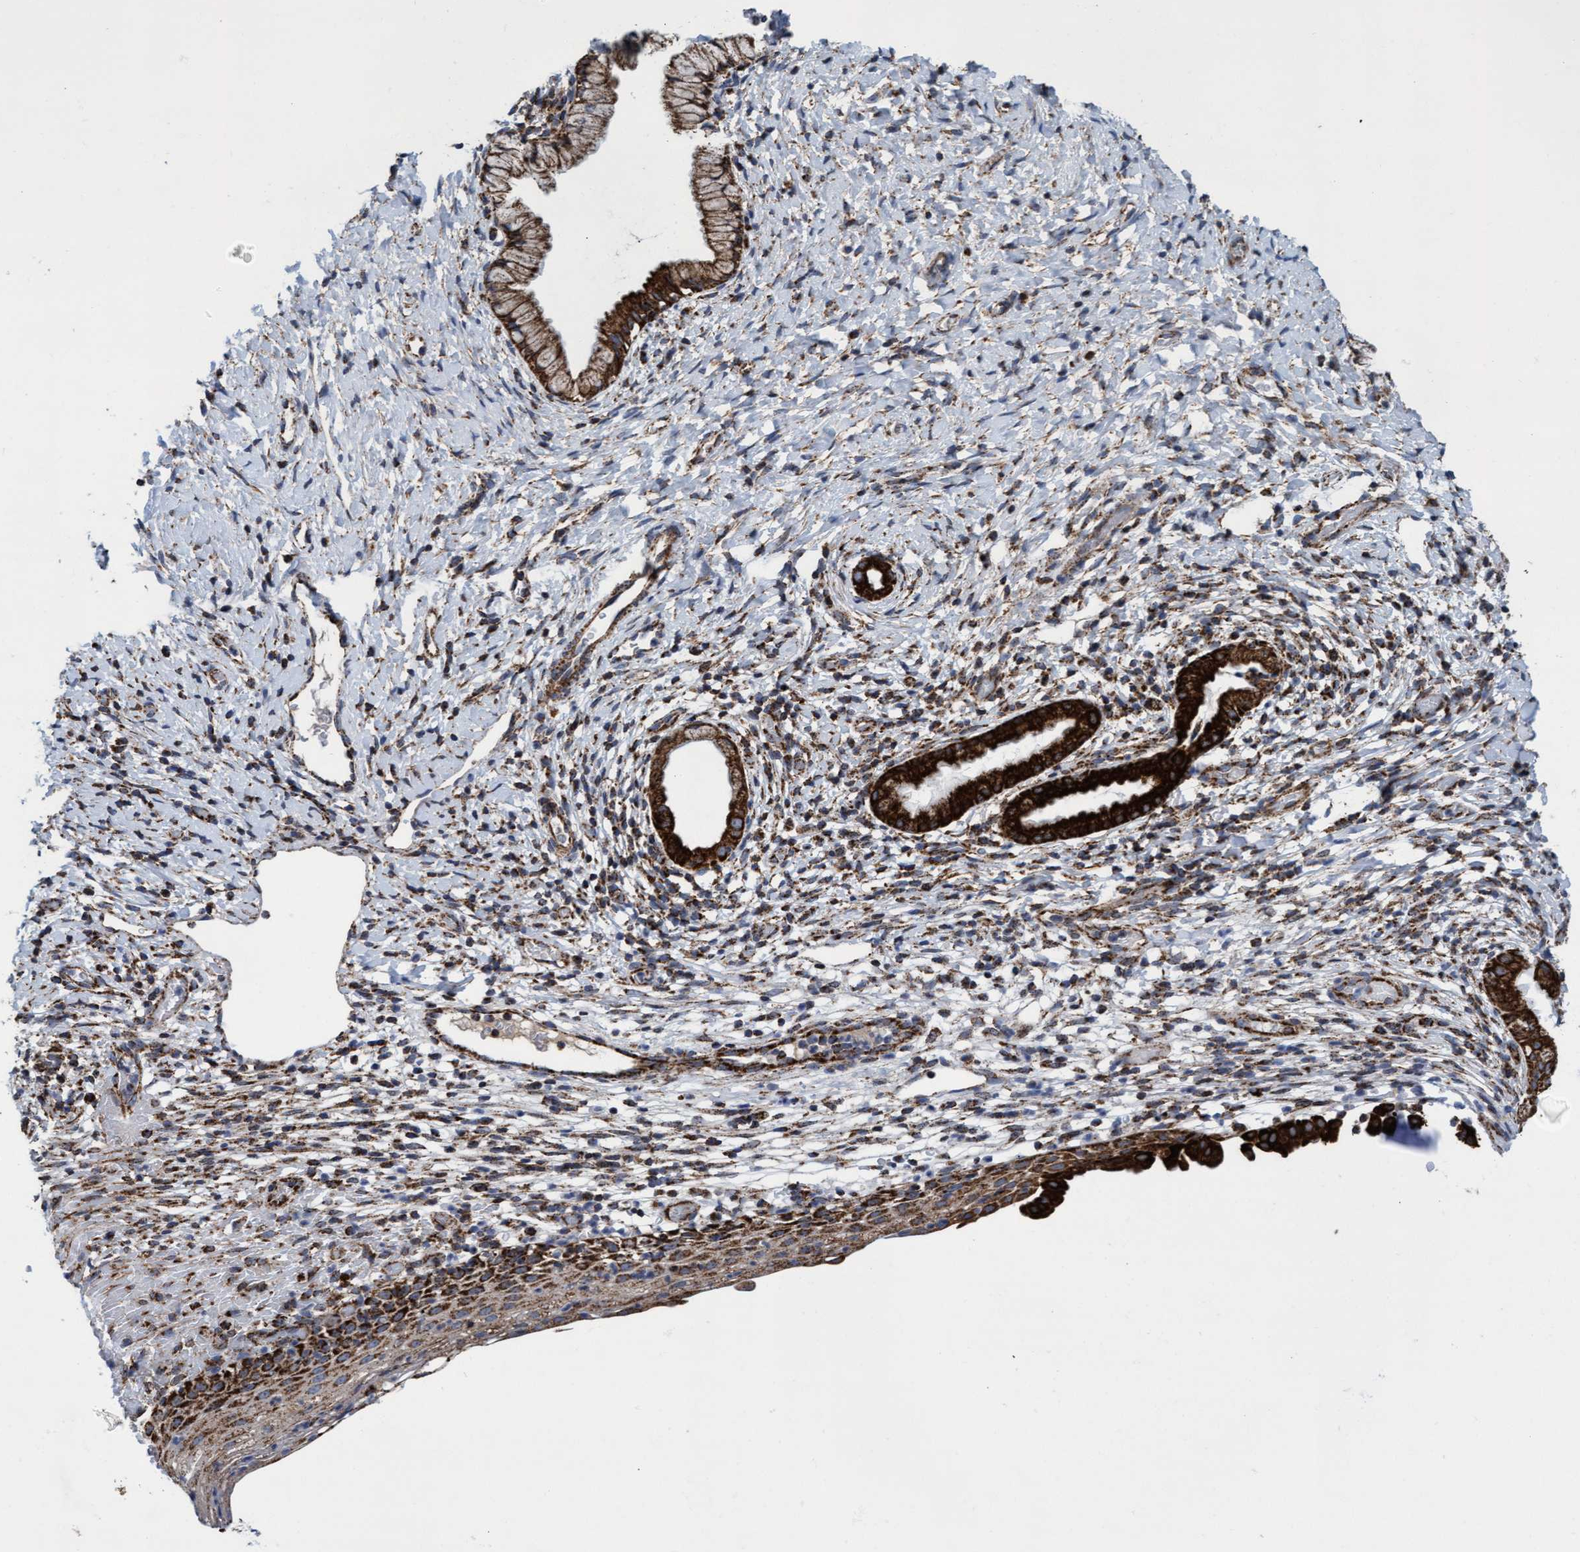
{"staining": {"intensity": "strong", "quantity": ">75%", "location": "cytoplasmic/membranous"}, "tissue": "cervix", "cell_type": "Glandular cells", "image_type": "normal", "snomed": [{"axis": "morphology", "description": "Normal tissue, NOS"}, {"axis": "topography", "description": "Cervix"}], "caption": "IHC (DAB) staining of normal cervix displays strong cytoplasmic/membranous protein staining in about >75% of glandular cells. Using DAB (brown) and hematoxylin (blue) stains, captured at high magnification using brightfield microscopy.", "gene": "MRPL38", "patient": {"sex": "female", "age": 72}}